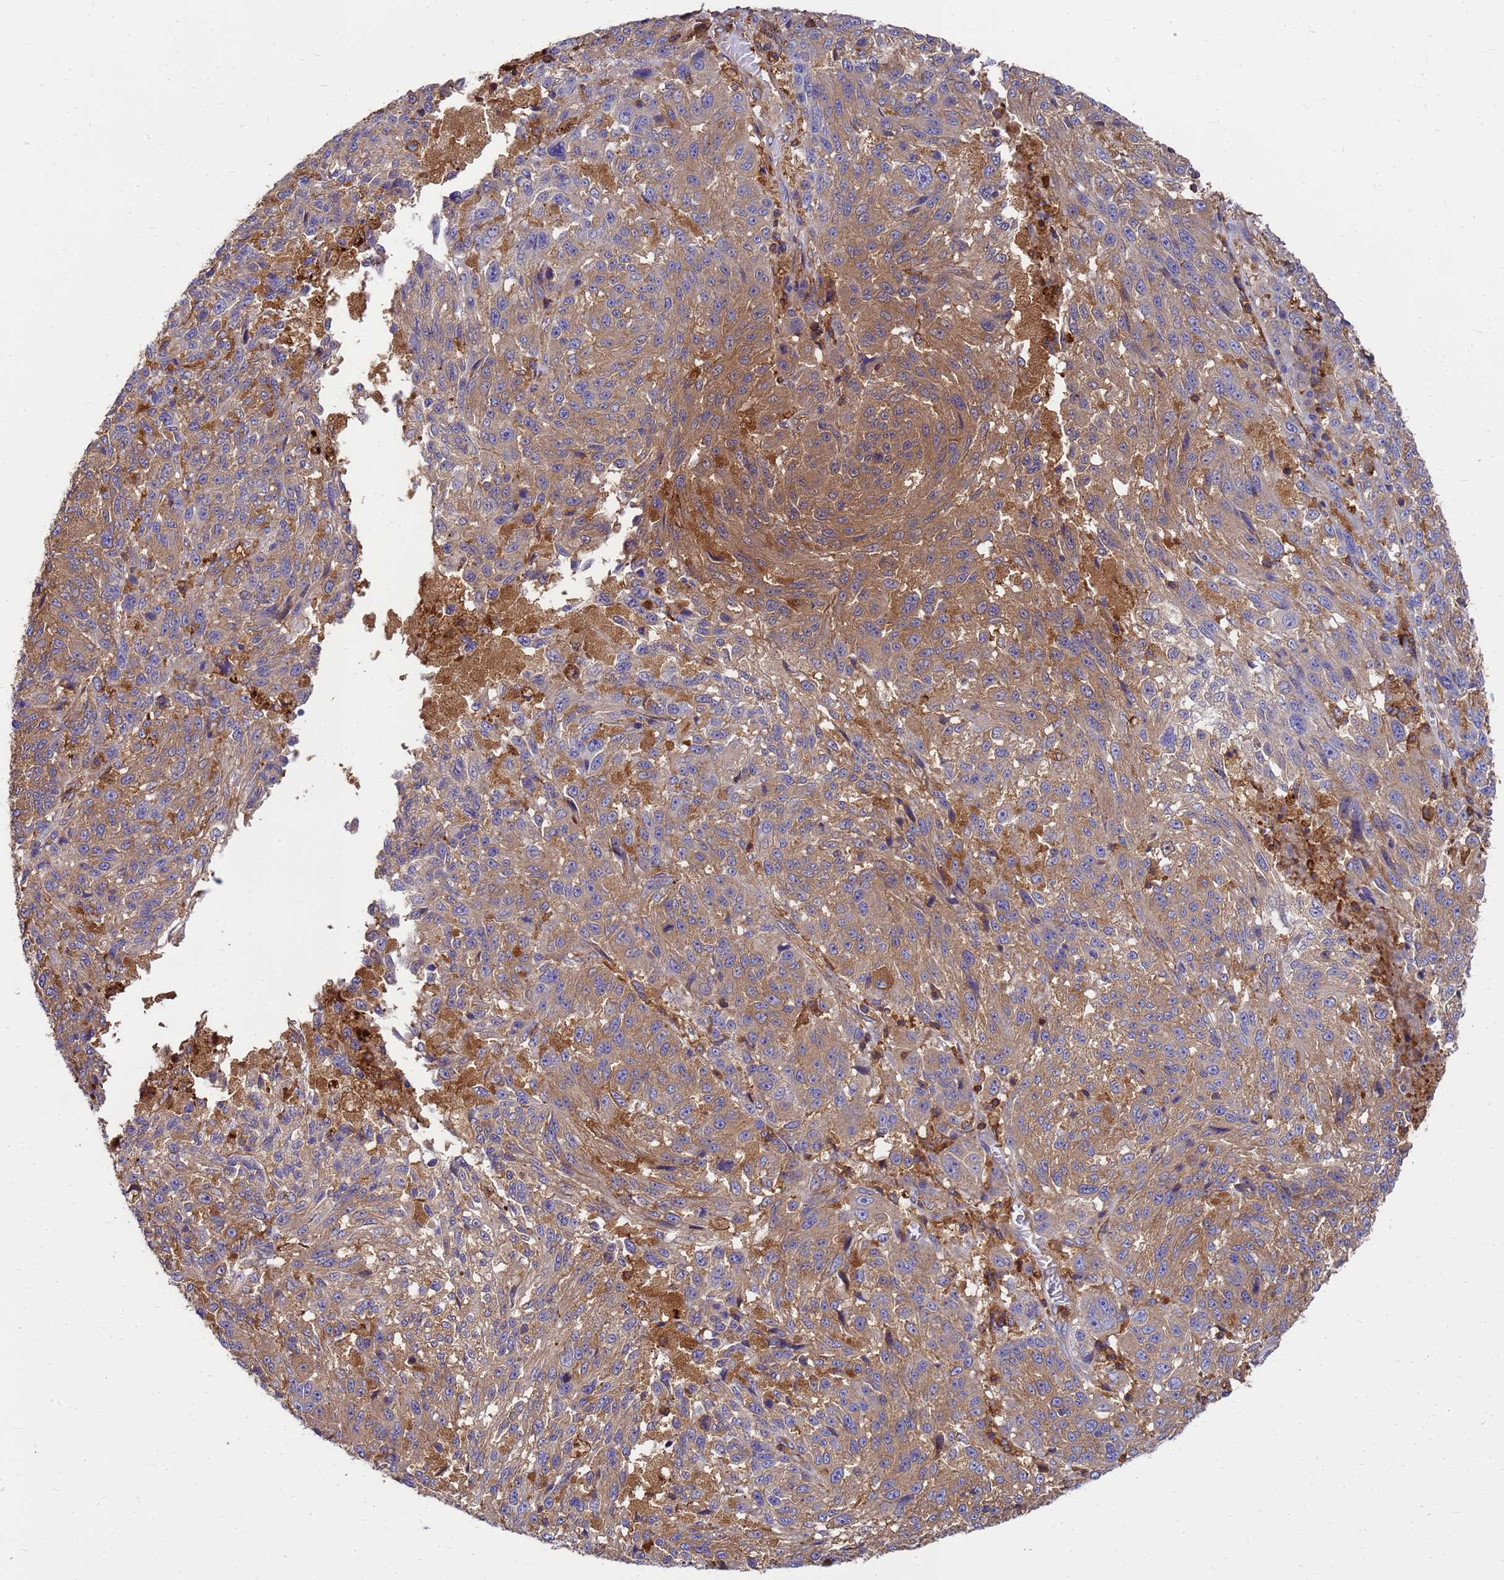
{"staining": {"intensity": "moderate", "quantity": ">75%", "location": "cytoplasmic/membranous"}, "tissue": "melanoma", "cell_type": "Tumor cells", "image_type": "cancer", "snomed": [{"axis": "morphology", "description": "Malignant melanoma, NOS"}, {"axis": "topography", "description": "Skin"}], "caption": "A micrograph showing moderate cytoplasmic/membranous positivity in about >75% of tumor cells in melanoma, as visualized by brown immunohistochemical staining.", "gene": "ZNF235", "patient": {"sex": "male", "age": 53}}